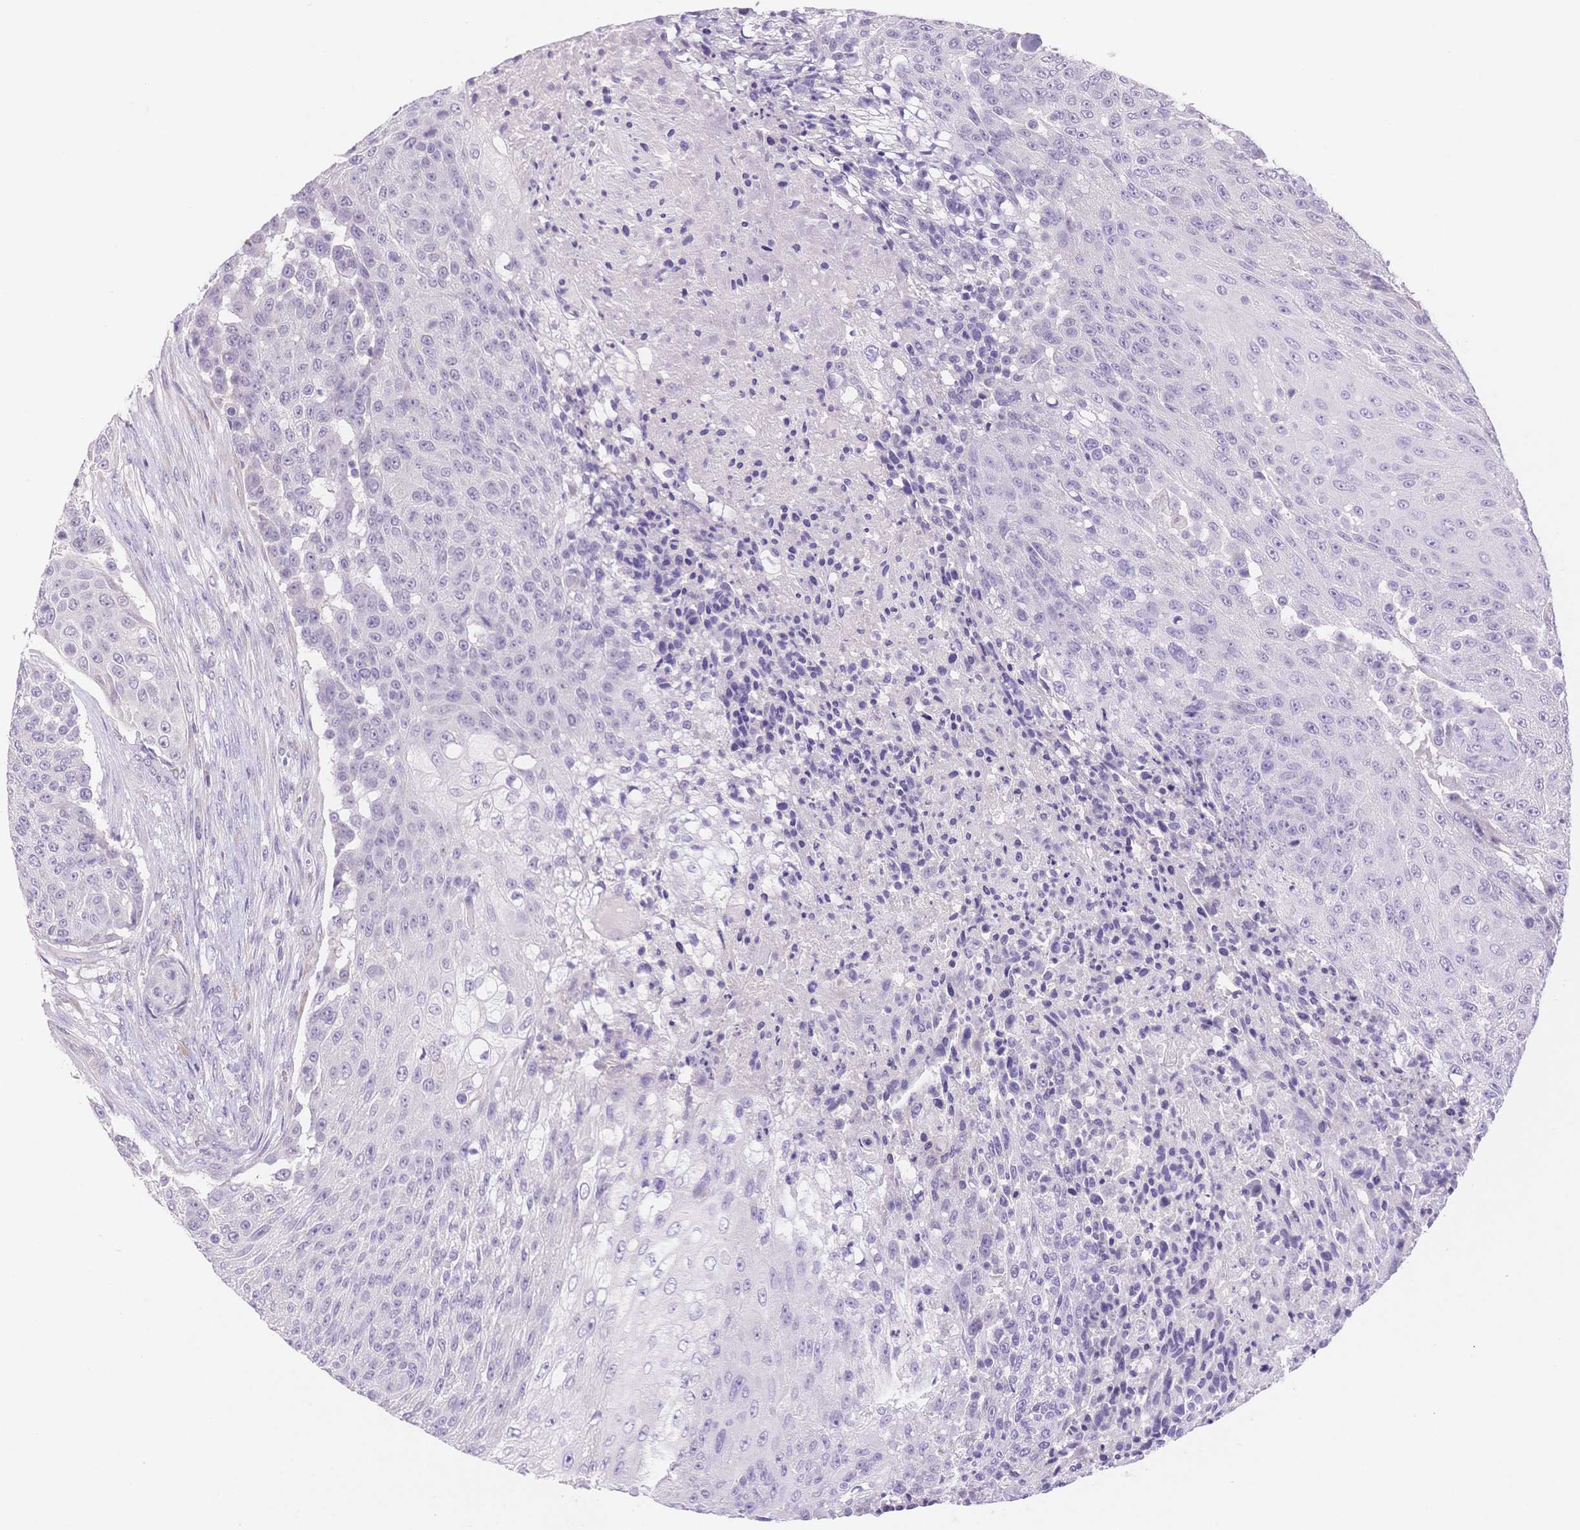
{"staining": {"intensity": "negative", "quantity": "none", "location": "none"}, "tissue": "urothelial cancer", "cell_type": "Tumor cells", "image_type": "cancer", "snomed": [{"axis": "morphology", "description": "Urothelial carcinoma, High grade"}, {"axis": "topography", "description": "Urinary bladder"}], "caption": "A high-resolution photomicrograph shows immunohistochemistry (IHC) staining of high-grade urothelial carcinoma, which exhibits no significant positivity in tumor cells.", "gene": "MYOM1", "patient": {"sex": "female", "age": 63}}